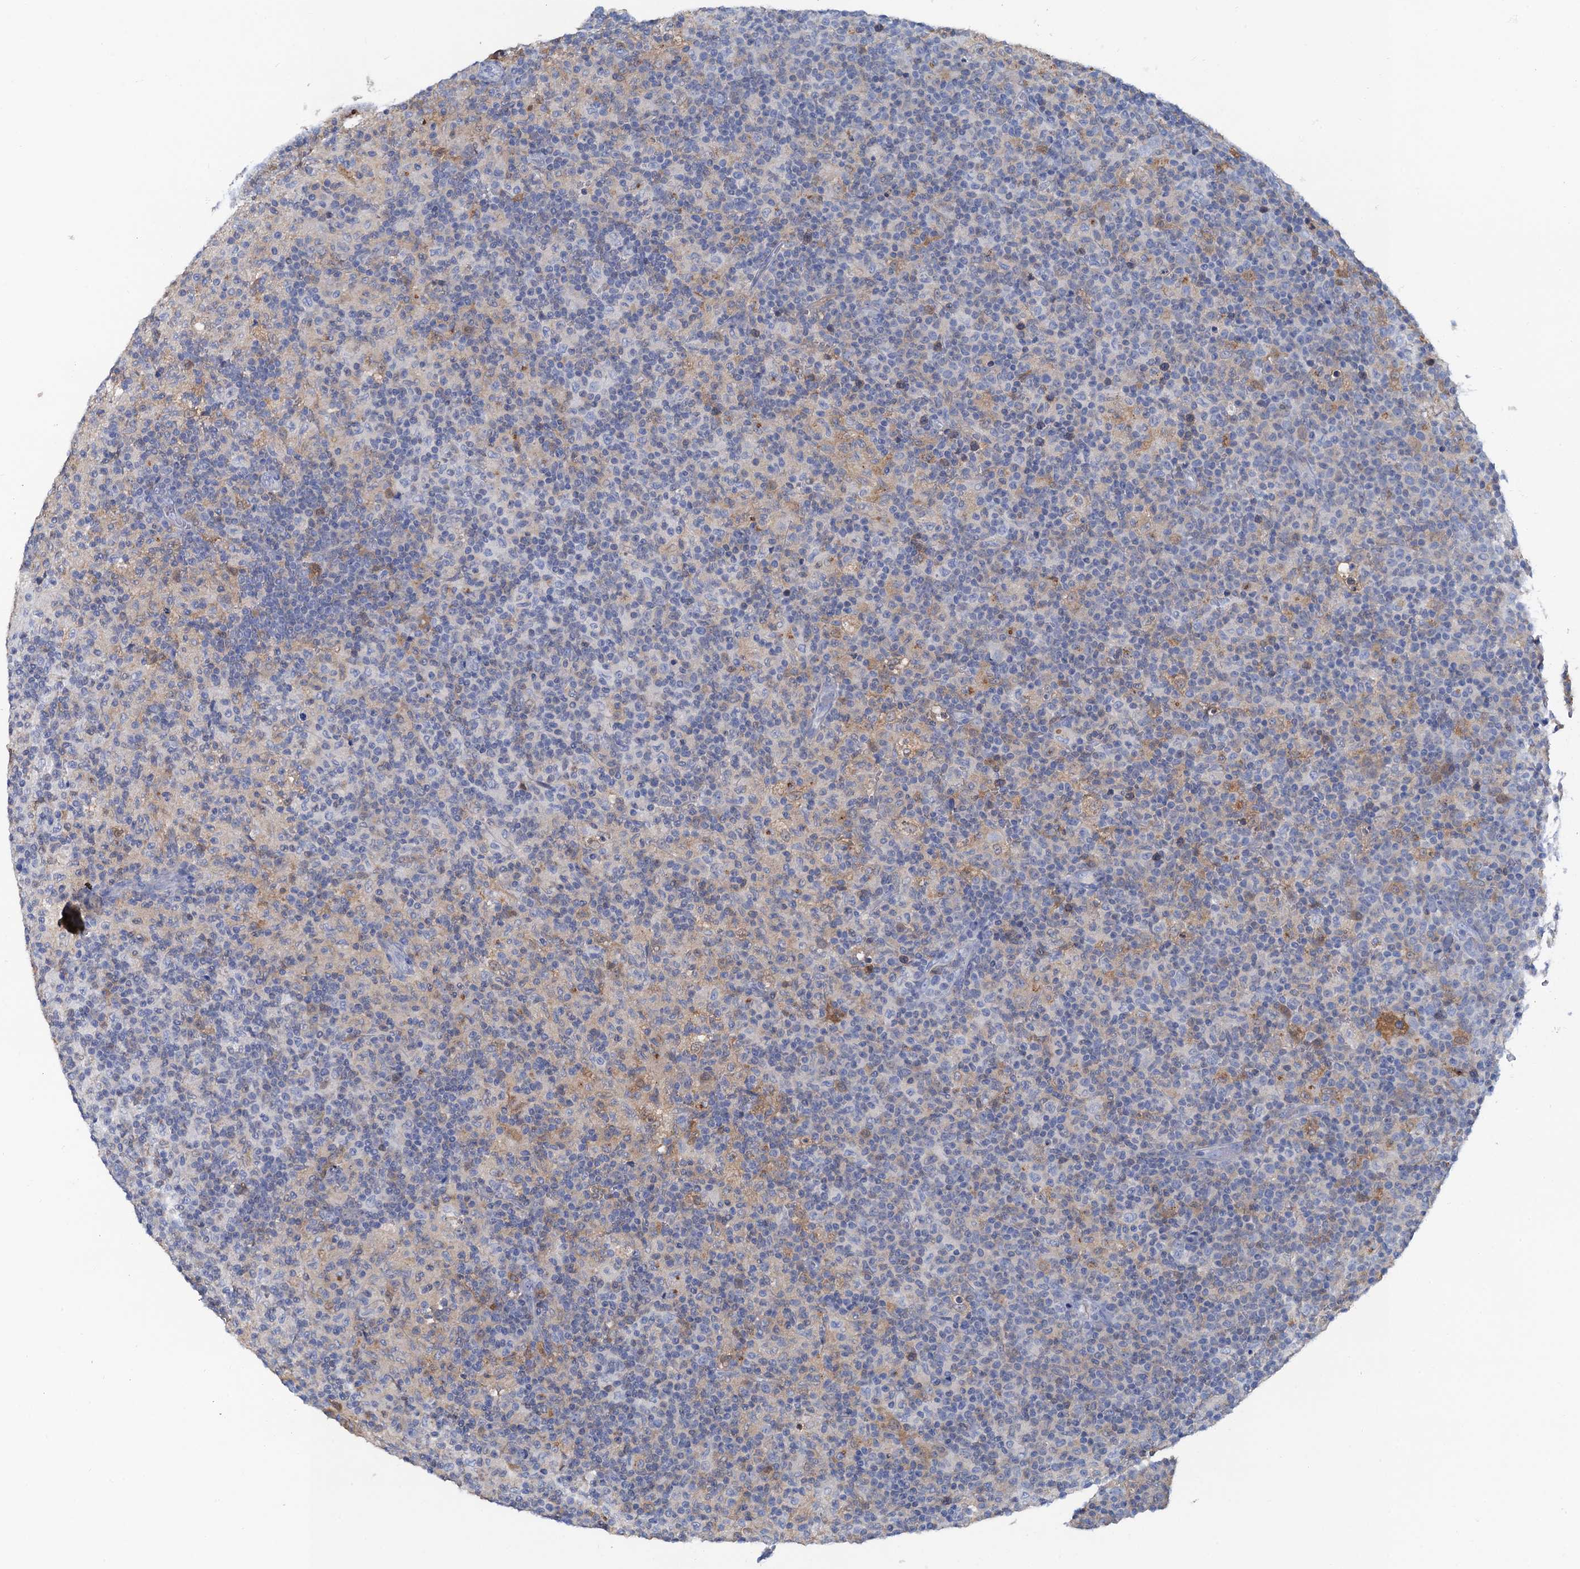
{"staining": {"intensity": "negative", "quantity": "none", "location": "none"}, "tissue": "lymph node", "cell_type": "Germinal center cells", "image_type": "normal", "snomed": [{"axis": "morphology", "description": "Normal tissue, NOS"}, {"axis": "morphology", "description": "Inflammation, NOS"}, {"axis": "topography", "description": "Lymph node"}], "caption": "Germinal center cells show no significant expression in unremarkable lymph node. (DAB (3,3'-diaminobenzidine) IHC visualized using brightfield microscopy, high magnification).", "gene": "FAH", "patient": {"sex": "male", "age": 55}}